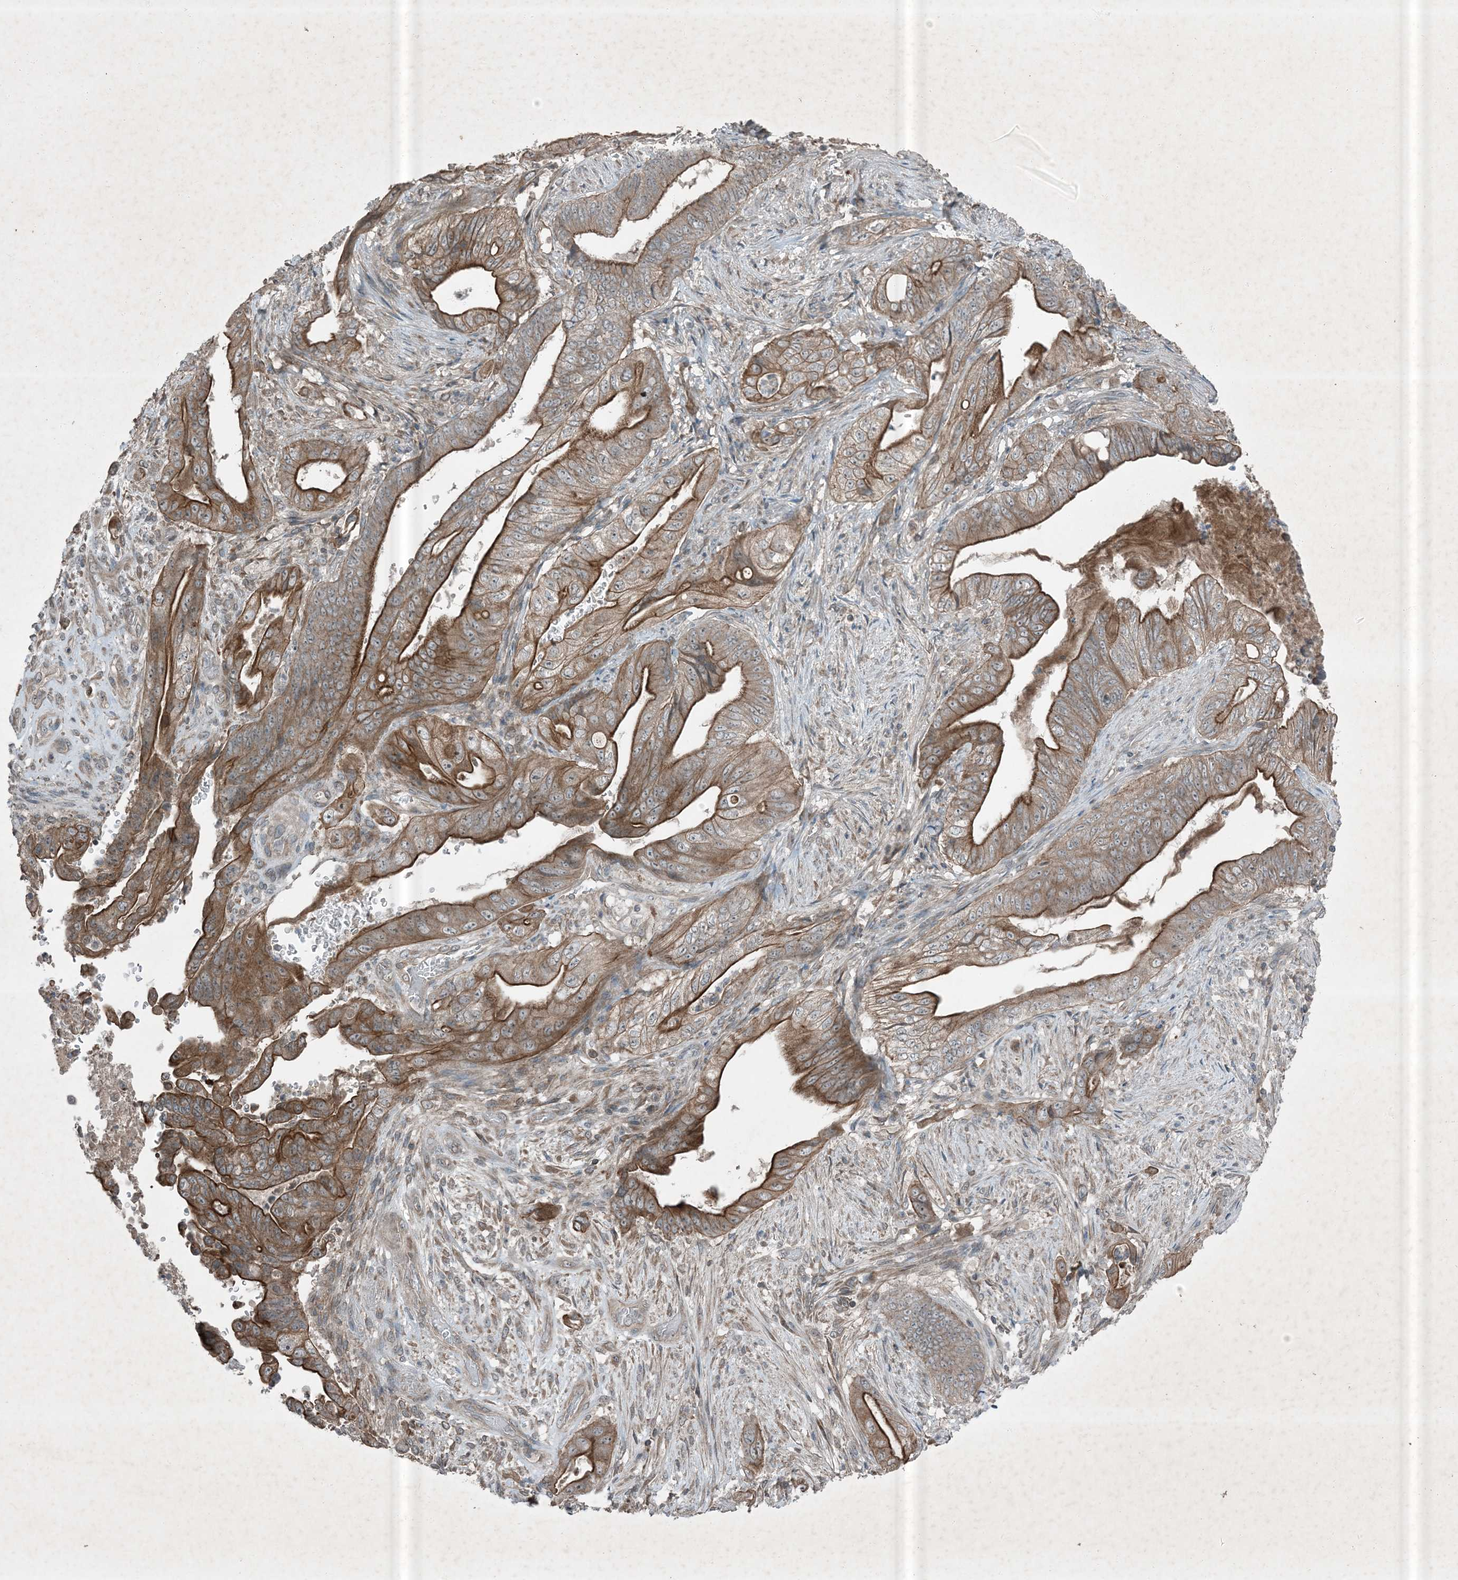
{"staining": {"intensity": "strong", "quantity": "25%-75%", "location": "cytoplasmic/membranous"}, "tissue": "stomach cancer", "cell_type": "Tumor cells", "image_type": "cancer", "snomed": [{"axis": "morphology", "description": "Adenocarcinoma, NOS"}, {"axis": "topography", "description": "Stomach"}], "caption": "This is a micrograph of immunohistochemistry (IHC) staining of adenocarcinoma (stomach), which shows strong expression in the cytoplasmic/membranous of tumor cells.", "gene": "MDN1", "patient": {"sex": "female", "age": 73}}